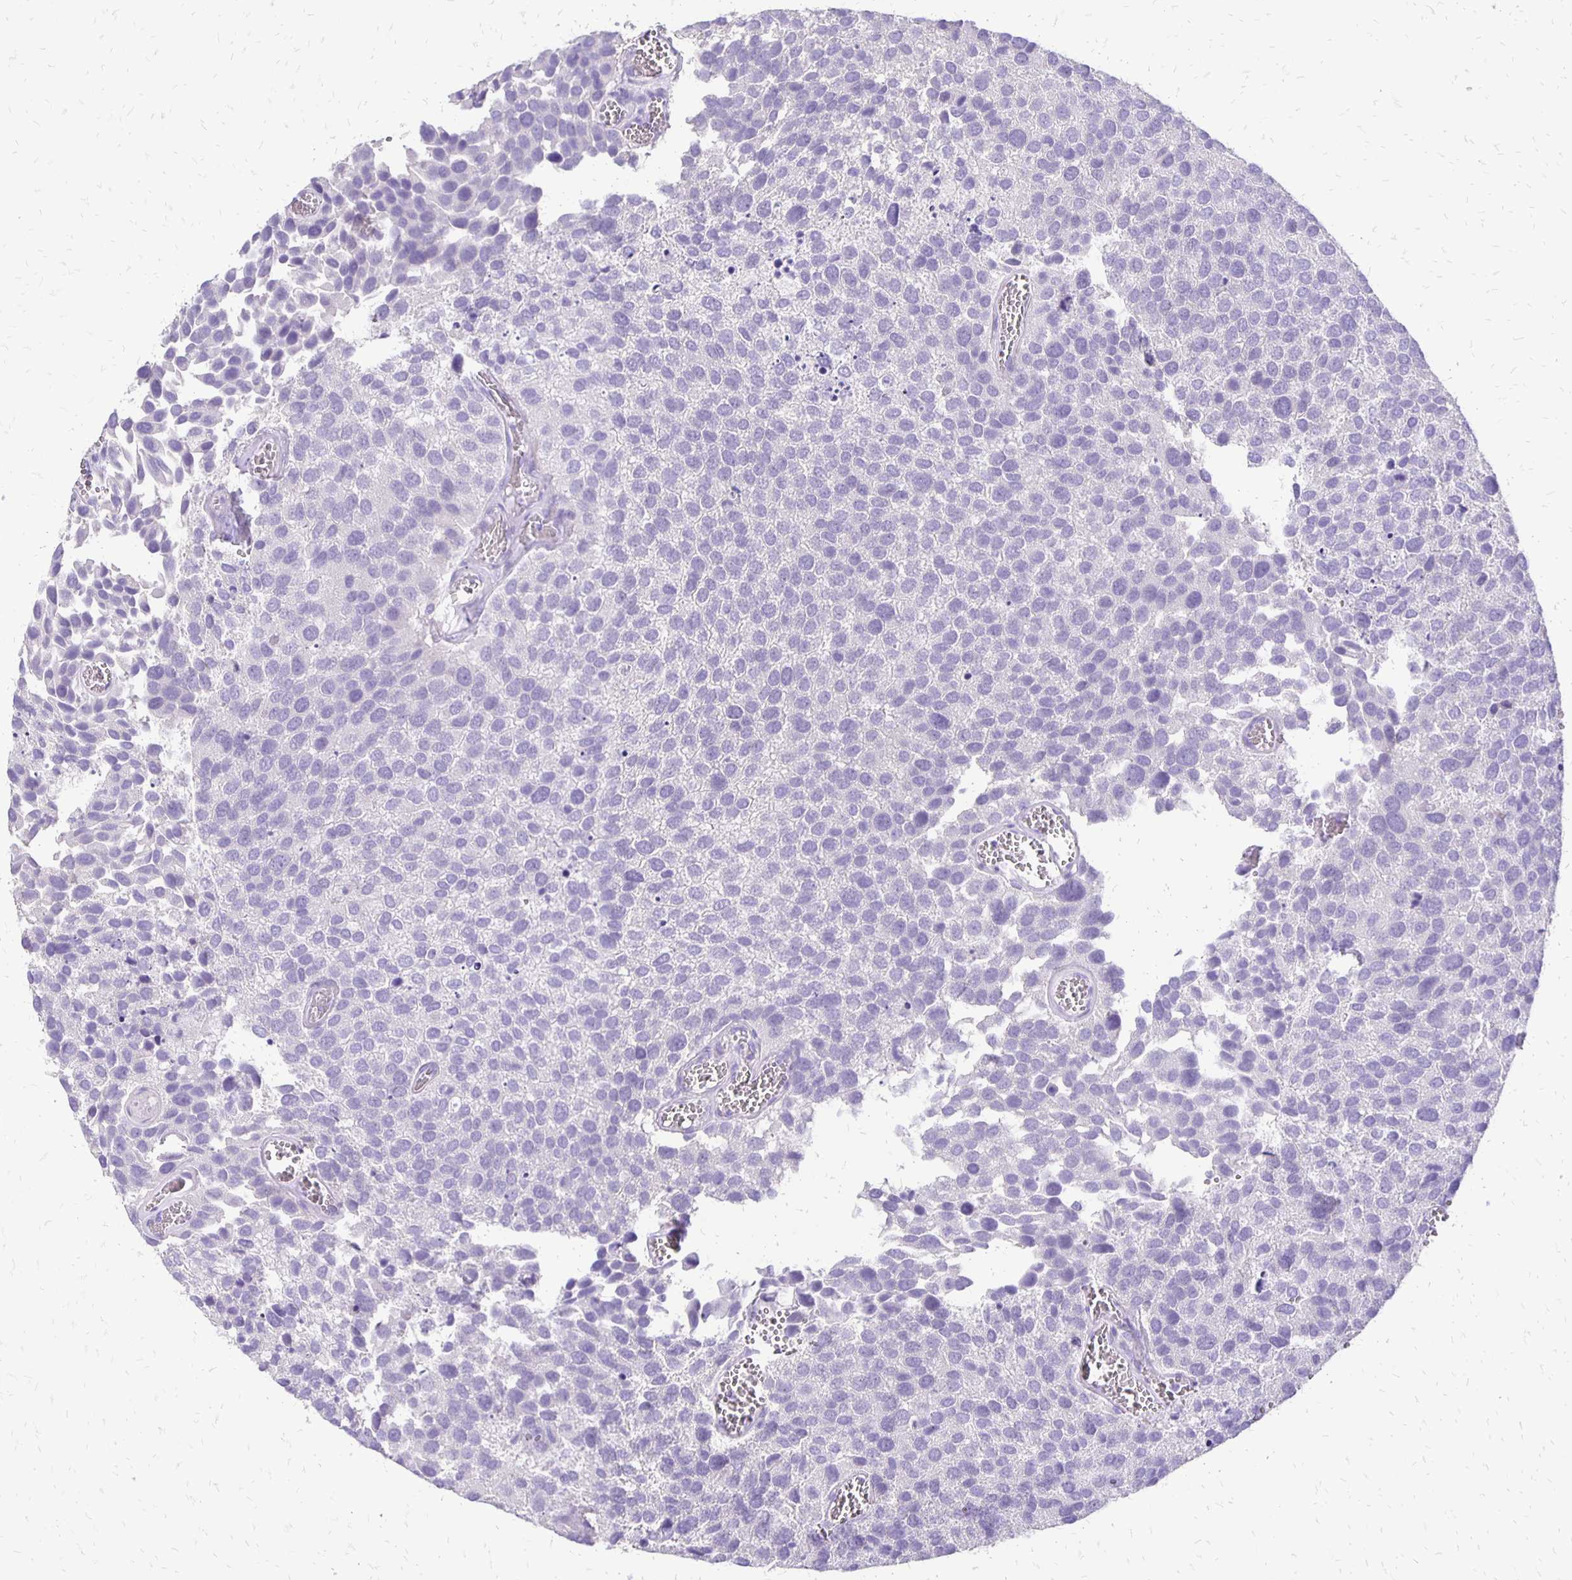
{"staining": {"intensity": "negative", "quantity": "none", "location": "none"}, "tissue": "urothelial cancer", "cell_type": "Tumor cells", "image_type": "cancer", "snomed": [{"axis": "morphology", "description": "Urothelial carcinoma, Low grade"}, {"axis": "topography", "description": "Urinary bladder"}], "caption": "Immunohistochemistry (IHC) histopathology image of neoplastic tissue: urothelial carcinoma (low-grade) stained with DAB reveals no significant protein staining in tumor cells.", "gene": "ANKRD45", "patient": {"sex": "female", "age": 69}}